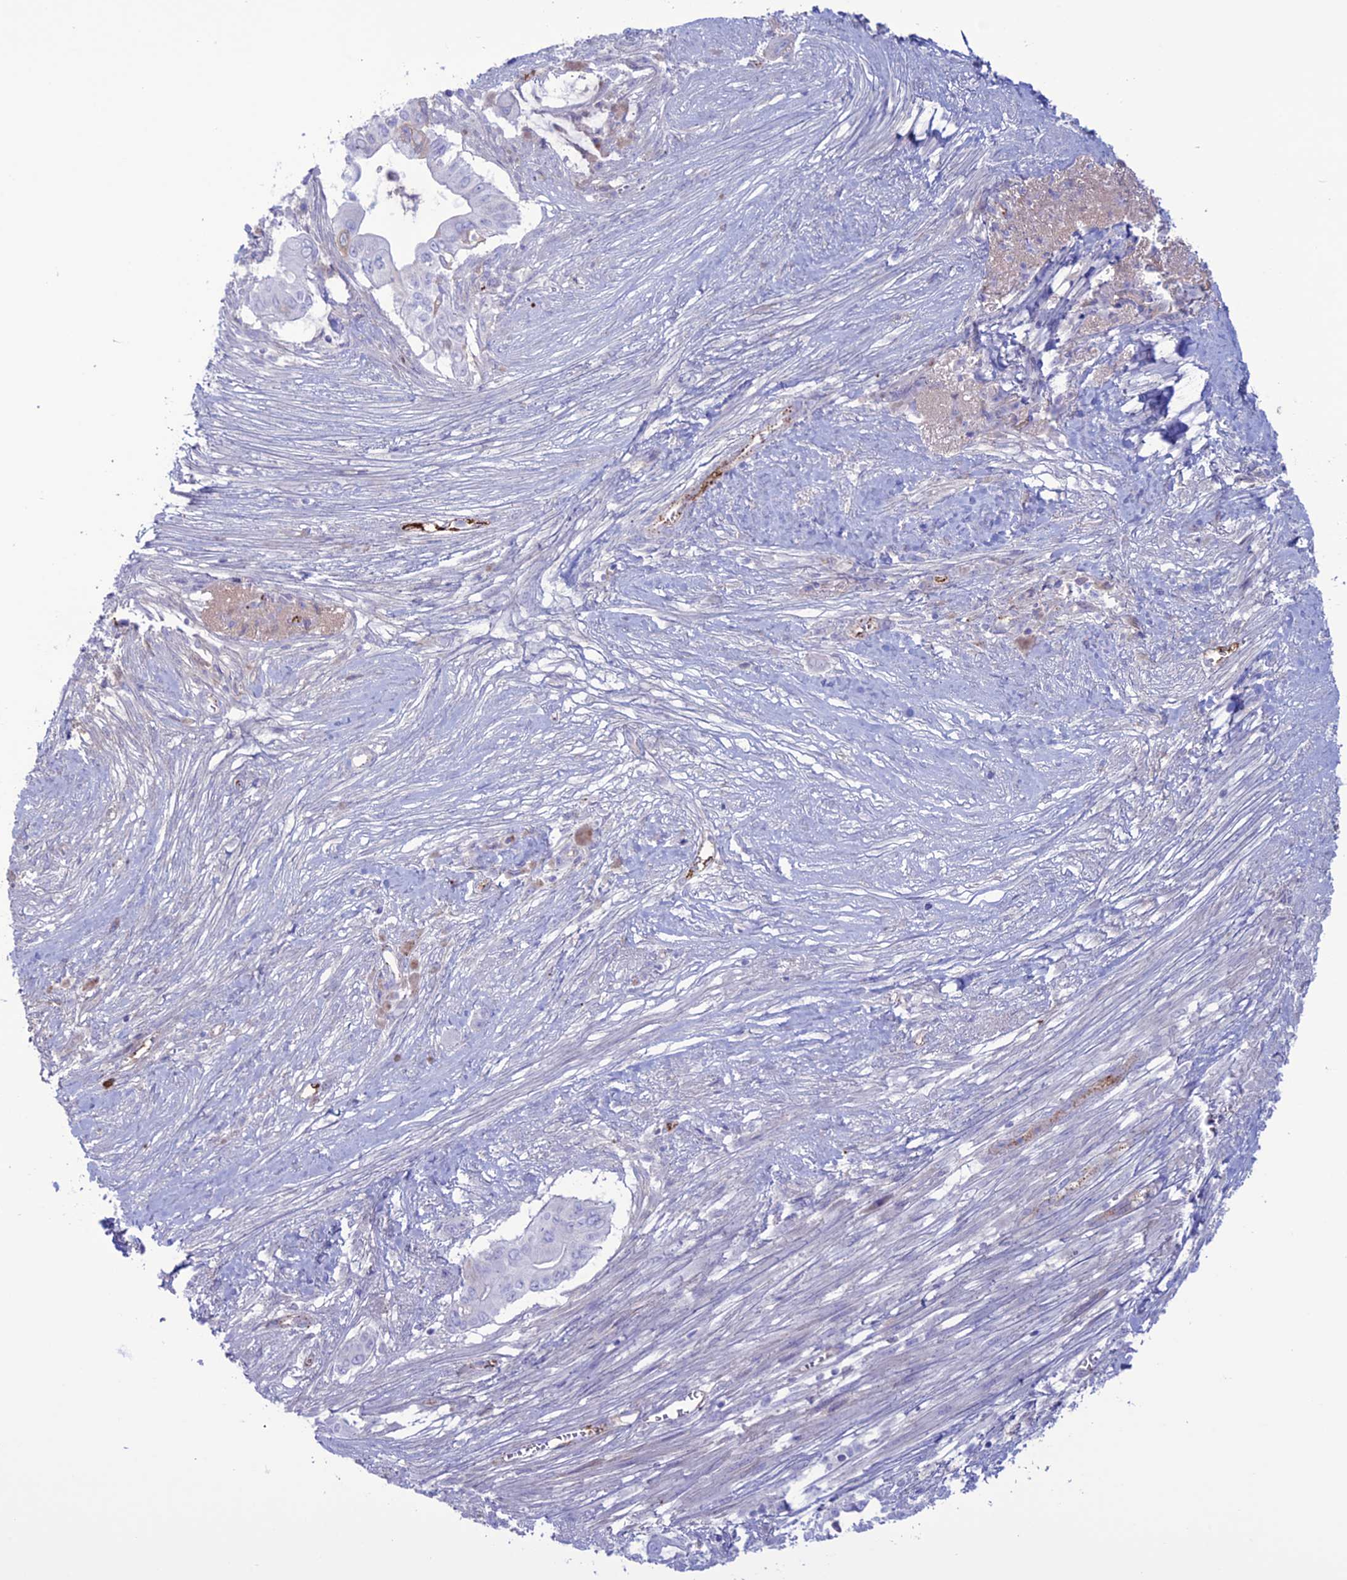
{"staining": {"intensity": "moderate", "quantity": "<25%", "location": "cytoplasmic/membranous"}, "tissue": "pancreatic cancer", "cell_type": "Tumor cells", "image_type": "cancer", "snomed": [{"axis": "morphology", "description": "Adenocarcinoma, NOS"}, {"axis": "topography", "description": "Pancreas"}], "caption": "High-magnification brightfield microscopy of pancreatic cancer (adenocarcinoma) stained with DAB (brown) and counterstained with hematoxylin (blue). tumor cells exhibit moderate cytoplasmic/membranous staining is present in about<25% of cells.", "gene": "CDC42EP5", "patient": {"sex": "male", "age": 68}}